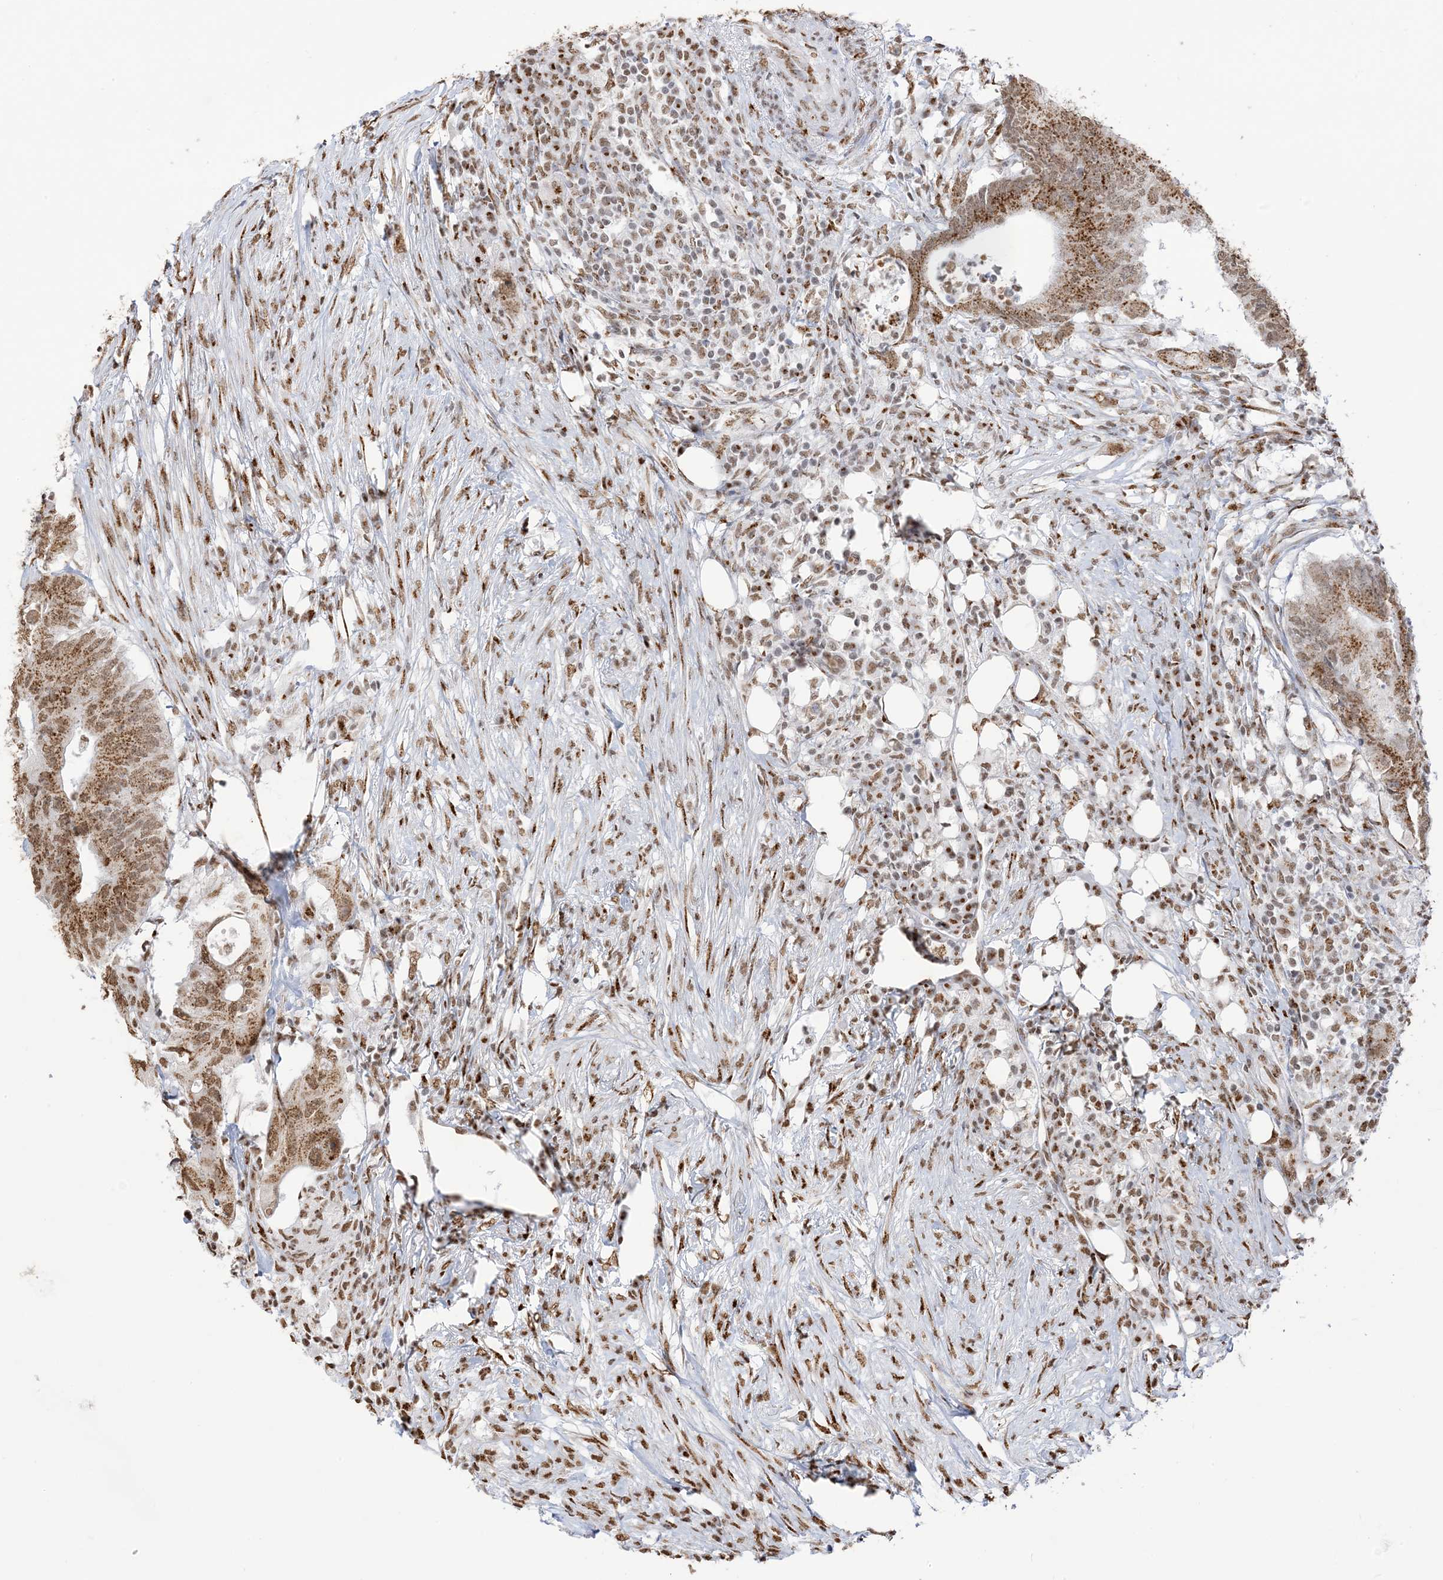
{"staining": {"intensity": "moderate", "quantity": ">75%", "location": "cytoplasmic/membranous,nuclear"}, "tissue": "colorectal cancer", "cell_type": "Tumor cells", "image_type": "cancer", "snomed": [{"axis": "morphology", "description": "Adenocarcinoma, NOS"}, {"axis": "topography", "description": "Colon"}], "caption": "Colorectal cancer stained with a protein marker reveals moderate staining in tumor cells.", "gene": "GPR107", "patient": {"sex": "male", "age": 71}}